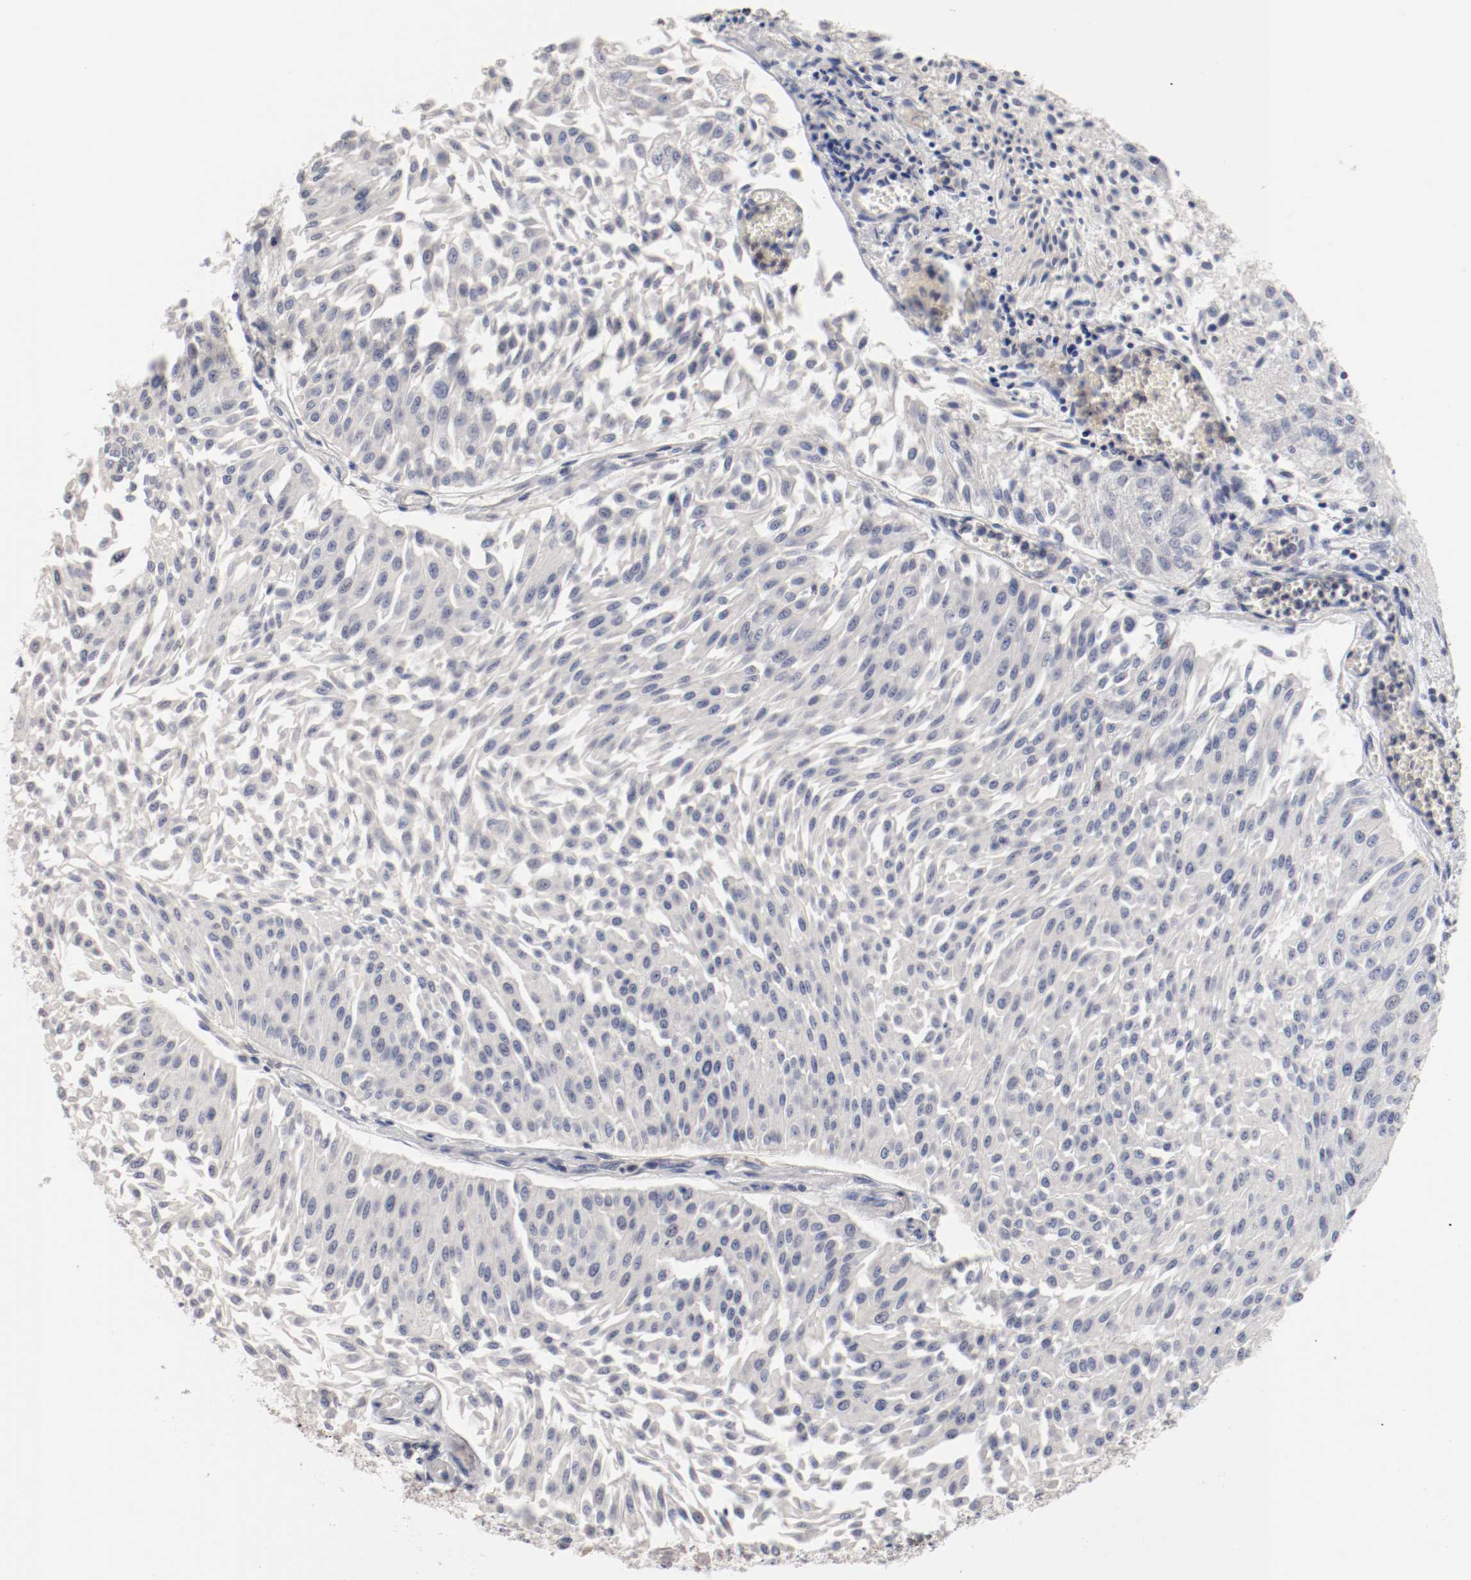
{"staining": {"intensity": "negative", "quantity": "none", "location": "none"}, "tissue": "urothelial cancer", "cell_type": "Tumor cells", "image_type": "cancer", "snomed": [{"axis": "morphology", "description": "Urothelial carcinoma, Low grade"}, {"axis": "topography", "description": "Urinary bladder"}], "caption": "Photomicrograph shows no protein positivity in tumor cells of urothelial carcinoma (low-grade) tissue. The staining was performed using DAB (3,3'-diaminobenzidine) to visualize the protein expression in brown, while the nuclei were stained in blue with hematoxylin (Magnification: 20x).", "gene": "CBL", "patient": {"sex": "male", "age": 86}}